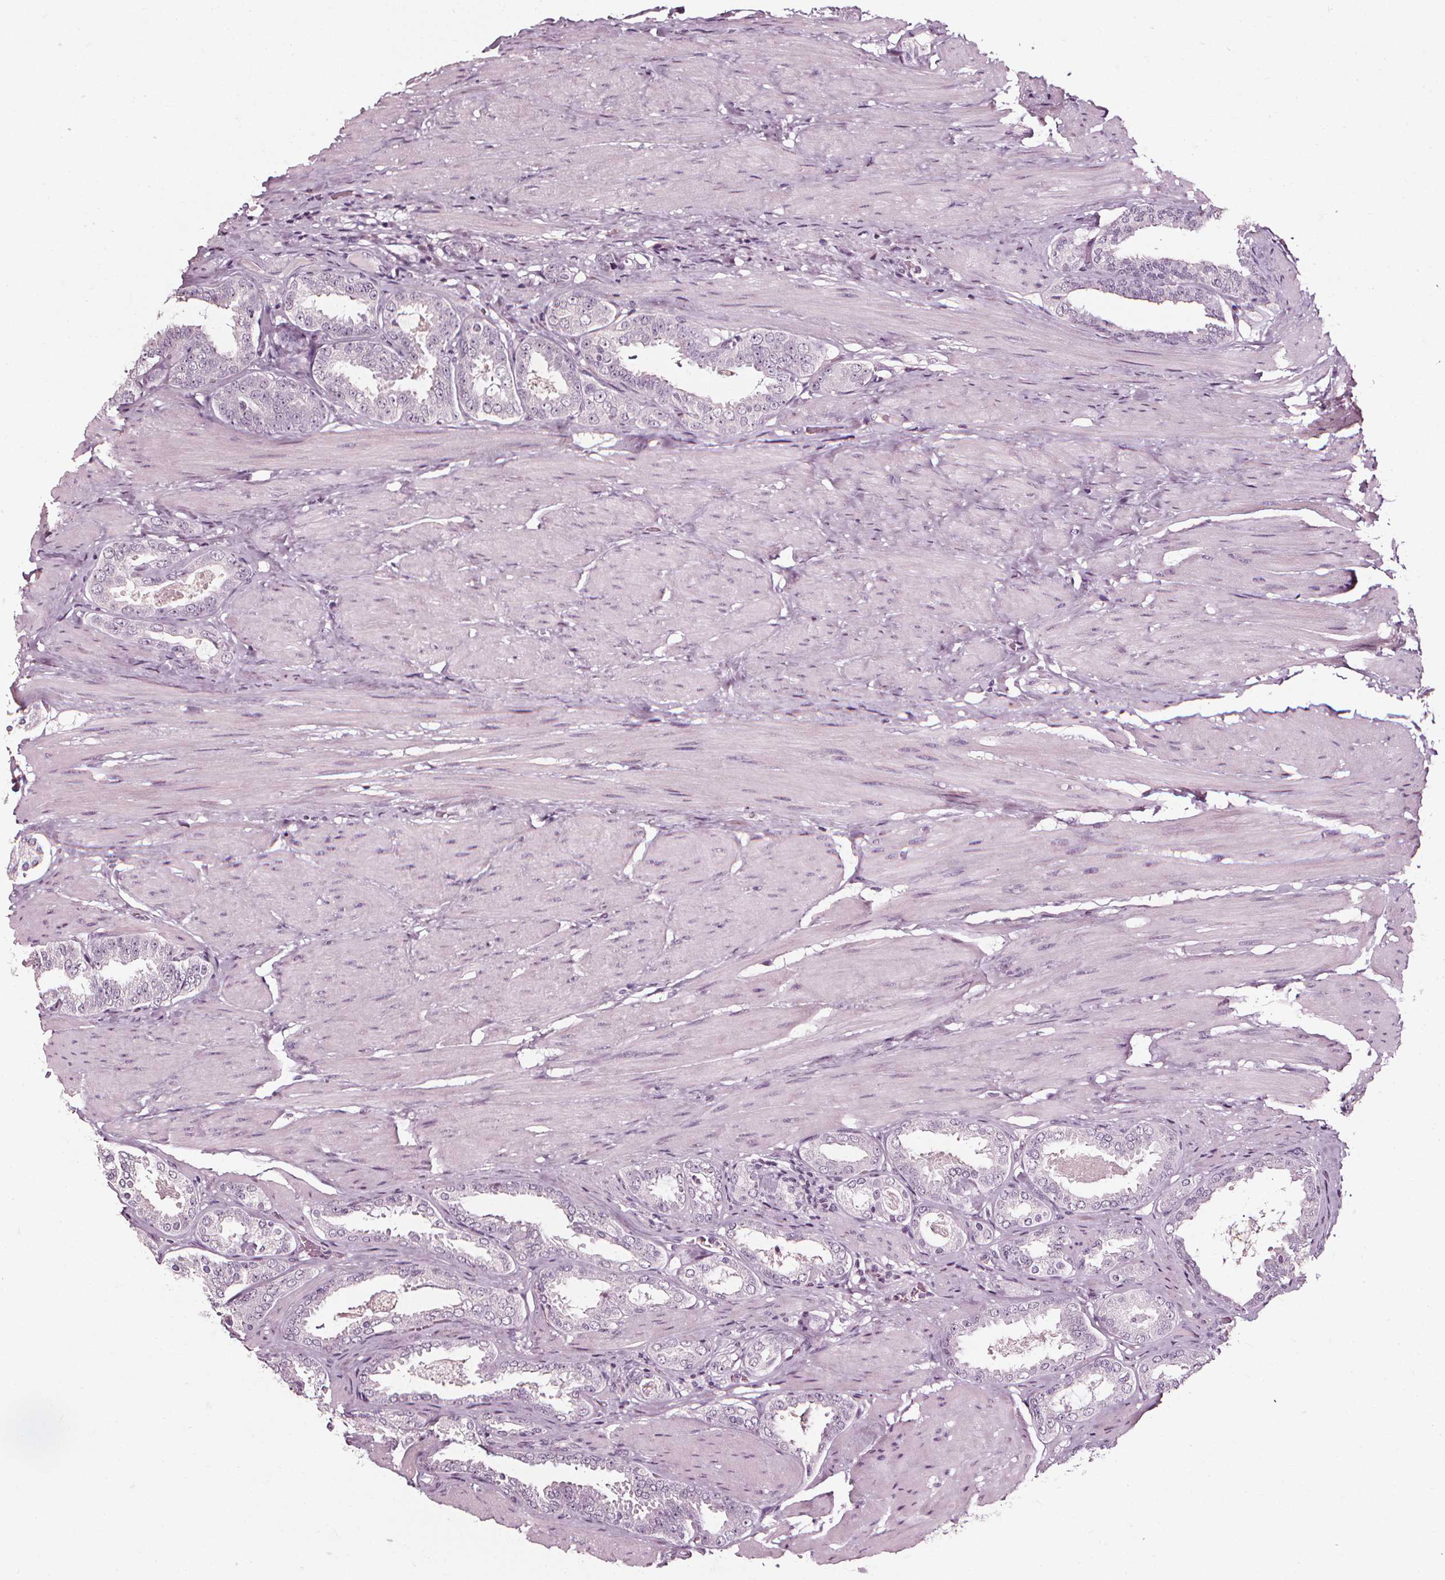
{"staining": {"intensity": "negative", "quantity": "none", "location": "none"}, "tissue": "prostate cancer", "cell_type": "Tumor cells", "image_type": "cancer", "snomed": [{"axis": "morphology", "description": "Adenocarcinoma, High grade"}, {"axis": "topography", "description": "Prostate"}], "caption": "The histopathology image shows no significant positivity in tumor cells of prostate cancer. The staining is performed using DAB brown chromogen with nuclei counter-stained in using hematoxylin.", "gene": "DEFA5", "patient": {"sex": "male", "age": 63}}